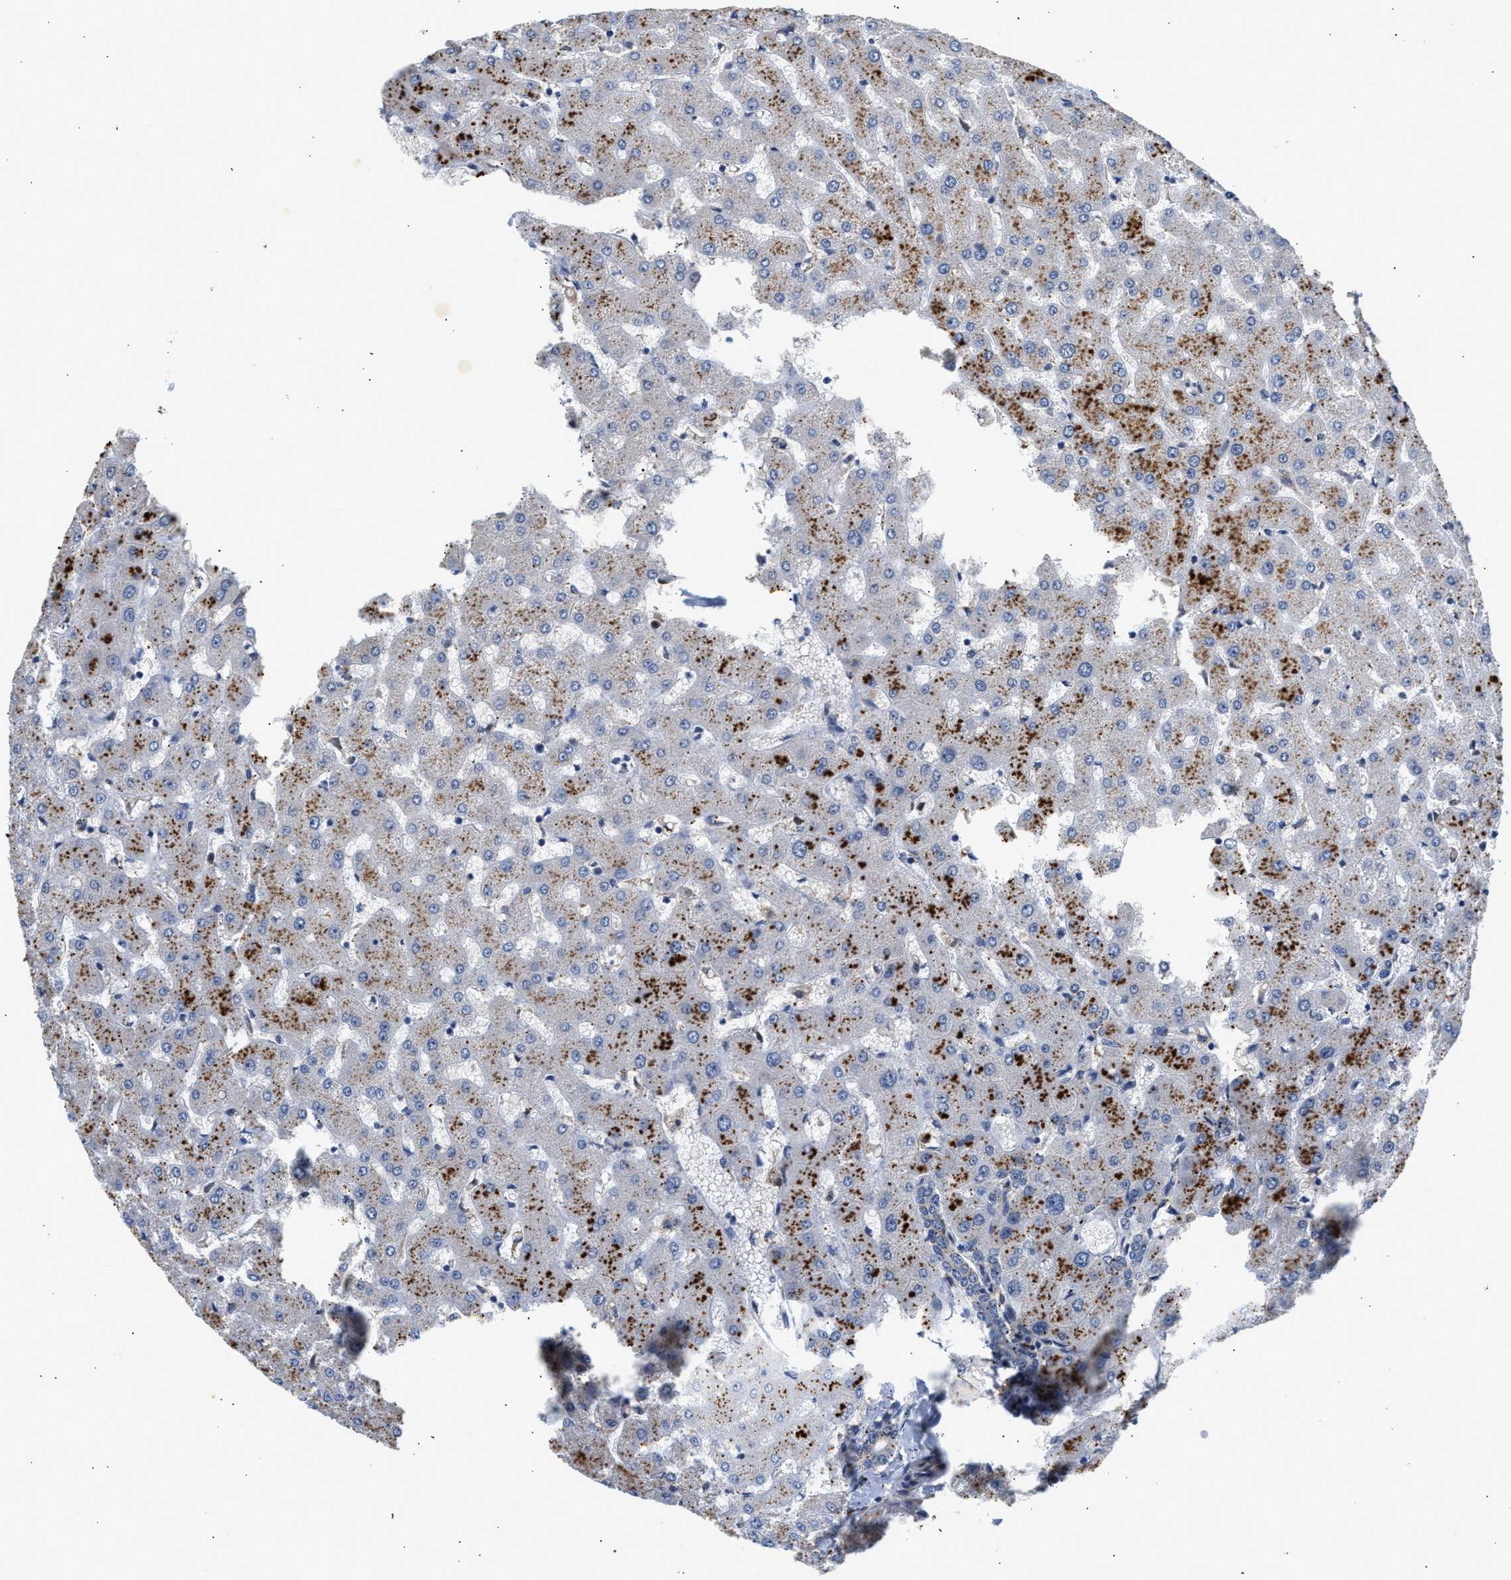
{"staining": {"intensity": "weak", "quantity": "<25%", "location": "cytoplasmic/membranous"}, "tissue": "liver", "cell_type": "Cholangiocytes", "image_type": "normal", "snomed": [{"axis": "morphology", "description": "Normal tissue, NOS"}, {"axis": "topography", "description": "Liver"}], "caption": "Immunohistochemistry (IHC) of benign human liver displays no staining in cholangiocytes. Brightfield microscopy of immunohistochemistry stained with DAB (3,3'-diaminobenzidine) (brown) and hematoxylin (blue), captured at high magnification.", "gene": "PPM1L", "patient": {"sex": "female", "age": 63}}